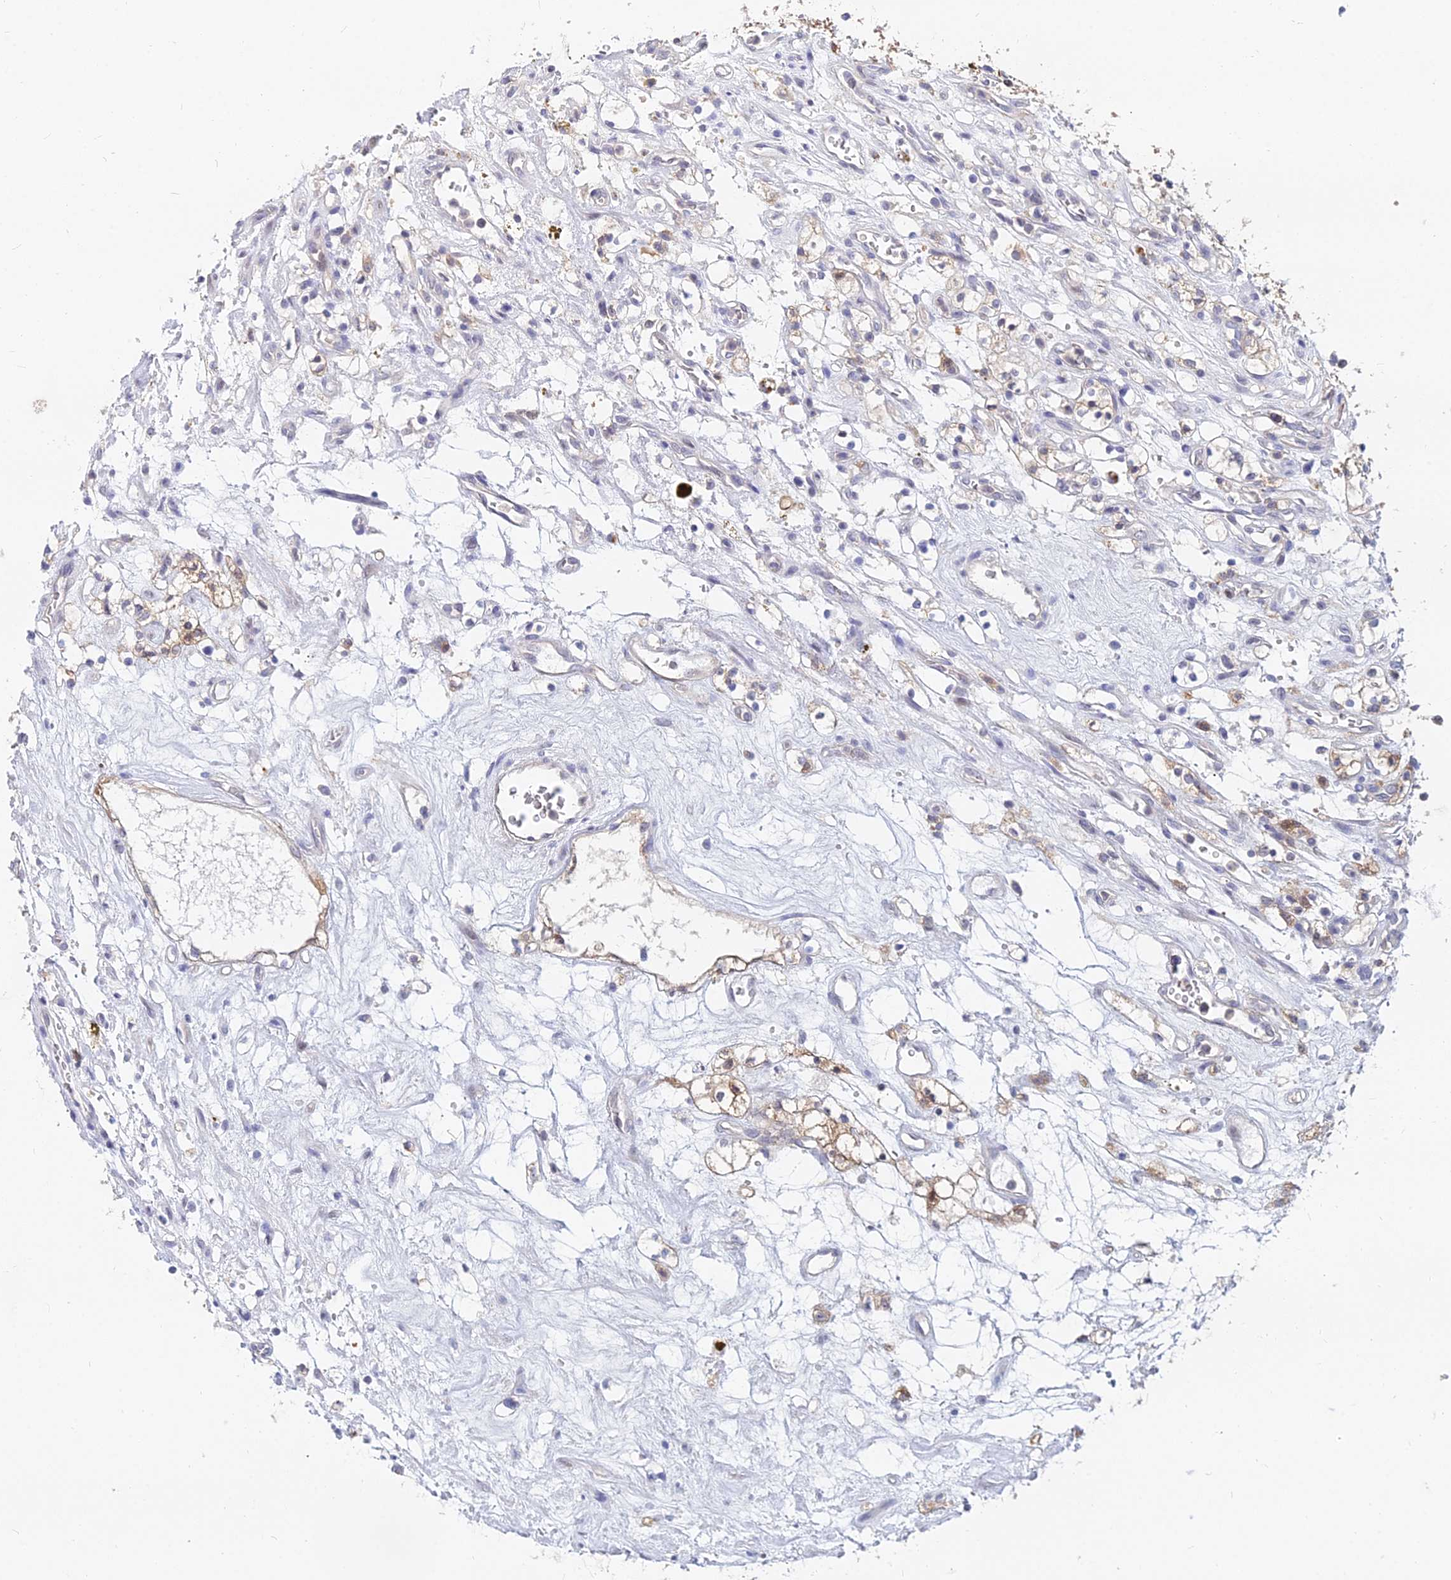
{"staining": {"intensity": "weak", "quantity": "<25%", "location": "cytoplasmic/membranous"}, "tissue": "renal cancer", "cell_type": "Tumor cells", "image_type": "cancer", "snomed": [{"axis": "morphology", "description": "Adenocarcinoma, NOS"}, {"axis": "topography", "description": "Kidney"}], "caption": "Tumor cells show no significant protein expression in renal adenocarcinoma.", "gene": "B3GALT4", "patient": {"sex": "female", "age": 69}}